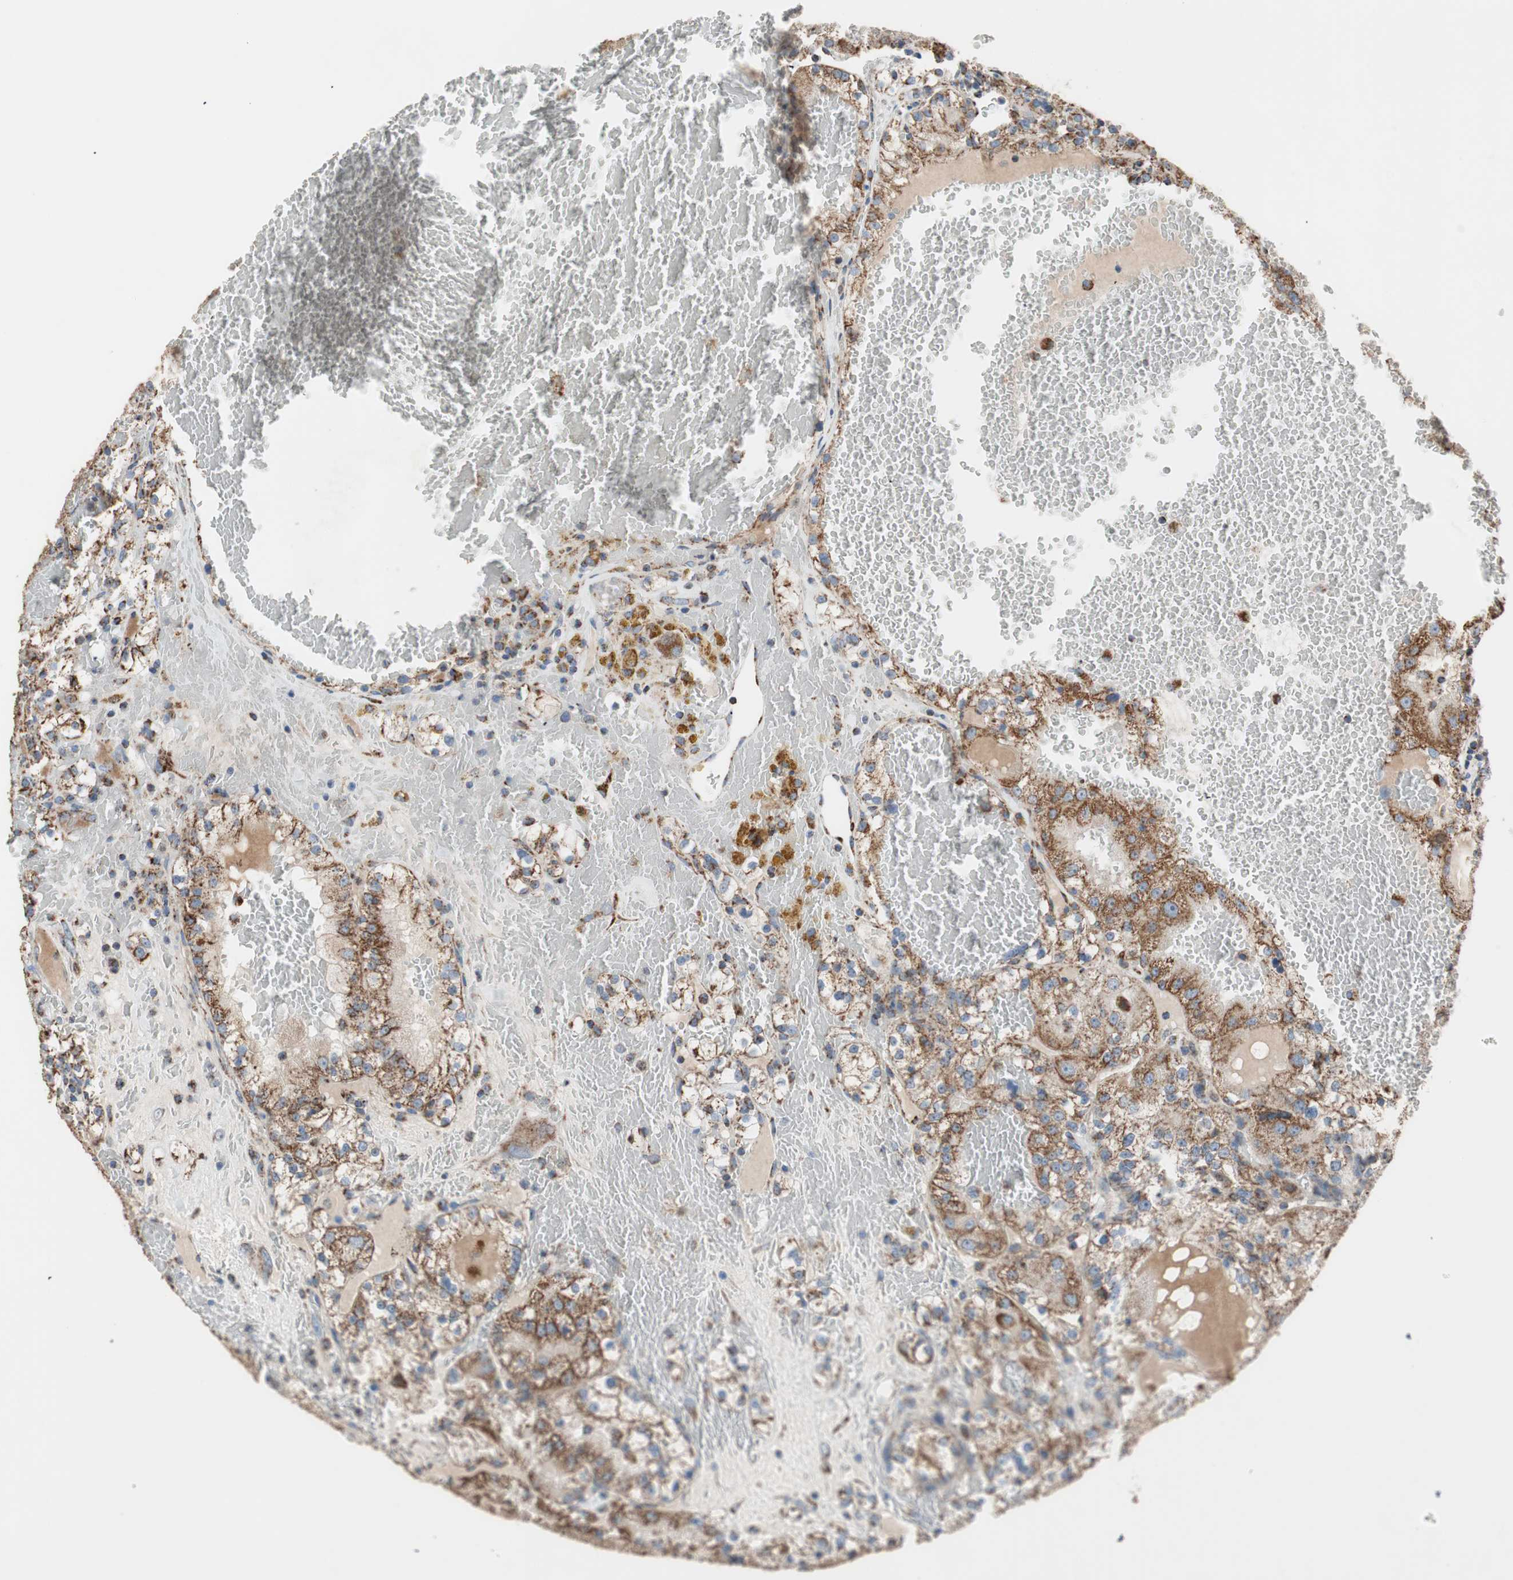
{"staining": {"intensity": "strong", "quantity": ">75%", "location": "cytoplasmic/membranous"}, "tissue": "renal cancer", "cell_type": "Tumor cells", "image_type": "cancer", "snomed": [{"axis": "morphology", "description": "Normal tissue, NOS"}, {"axis": "morphology", "description": "Adenocarcinoma, NOS"}, {"axis": "topography", "description": "Kidney"}], "caption": "Renal cancer stained with a protein marker demonstrates strong staining in tumor cells.", "gene": "PCSK4", "patient": {"sex": "male", "age": 61}}